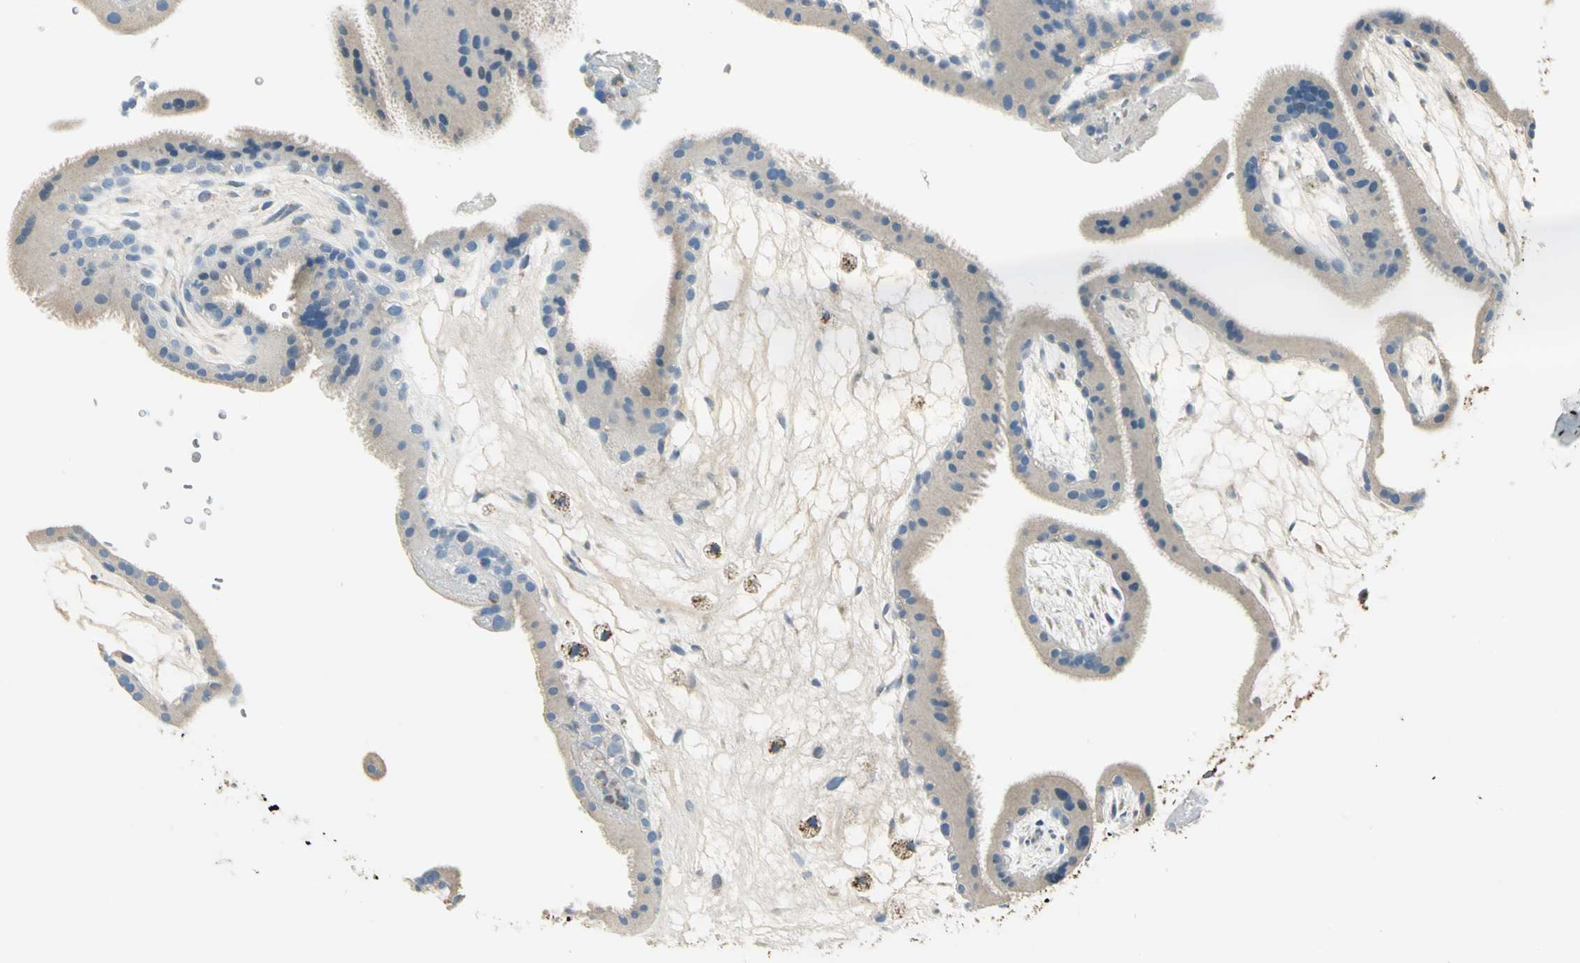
{"staining": {"intensity": "weak", "quantity": "<25%", "location": "cytoplasmic/membranous"}, "tissue": "placenta", "cell_type": "Trophoblastic cells", "image_type": "normal", "snomed": [{"axis": "morphology", "description": "Normal tissue, NOS"}, {"axis": "topography", "description": "Placenta"}], "caption": "DAB (3,3'-diaminobenzidine) immunohistochemical staining of unremarkable human placenta displays no significant staining in trophoblastic cells.", "gene": "ACADM", "patient": {"sex": "female", "age": 19}}